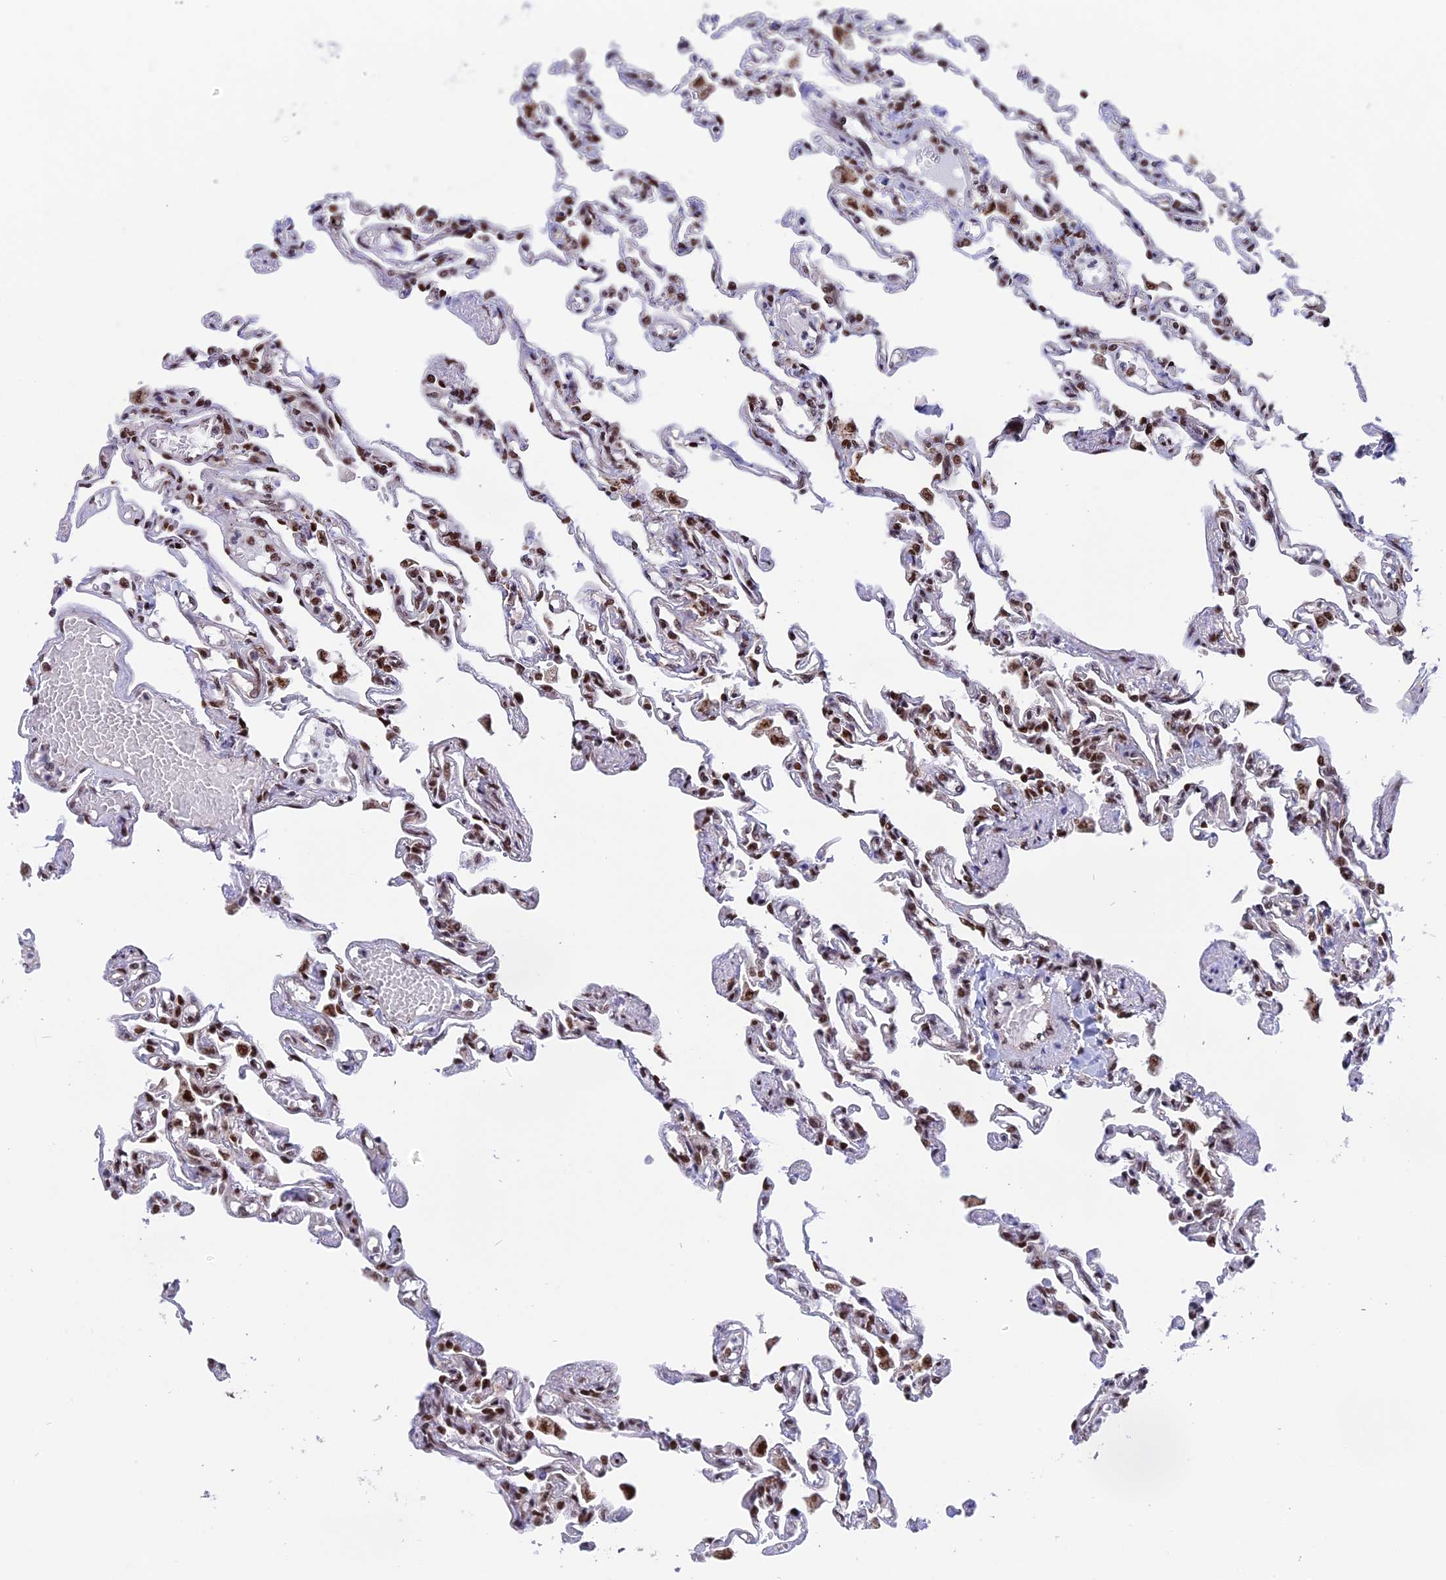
{"staining": {"intensity": "strong", "quantity": ">75%", "location": "nuclear"}, "tissue": "lung", "cell_type": "Alveolar cells", "image_type": "normal", "snomed": [{"axis": "morphology", "description": "Normal tissue, NOS"}, {"axis": "topography", "description": "Lung"}], "caption": "Immunohistochemical staining of benign lung demonstrates high levels of strong nuclear expression in approximately >75% of alveolar cells.", "gene": "RAMACL", "patient": {"sex": "male", "age": 21}}